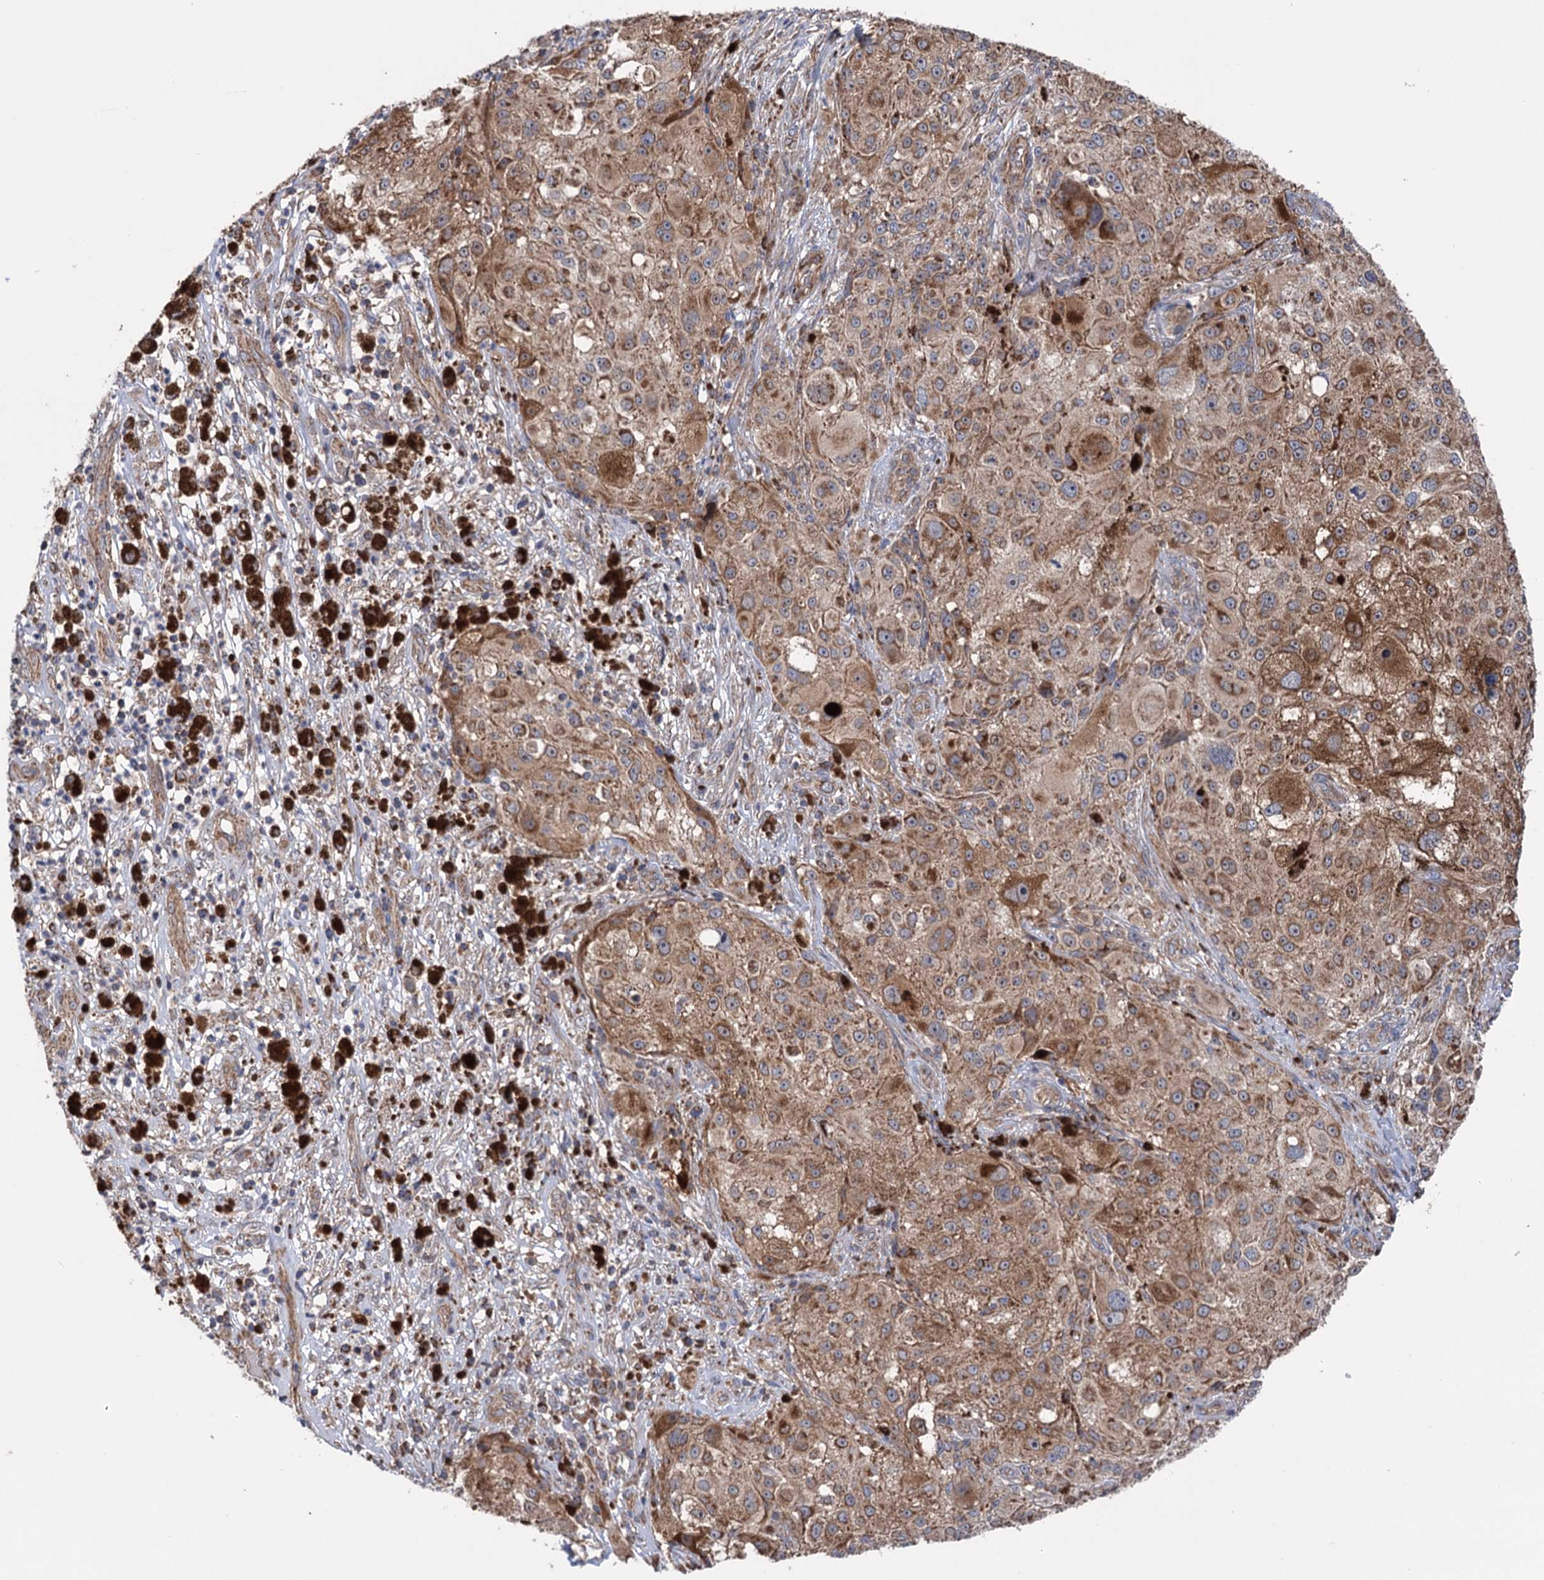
{"staining": {"intensity": "moderate", "quantity": ">75%", "location": "cytoplasmic/membranous"}, "tissue": "melanoma", "cell_type": "Tumor cells", "image_type": "cancer", "snomed": [{"axis": "morphology", "description": "Necrosis, NOS"}, {"axis": "morphology", "description": "Malignant melanoma, NOS"}, {"axis": "topography", "description": "Skin"}], "caption": "Melanoma stained for a protein (brown) demonstrates moderate cytoplasmic/membranous positive expression in approximately >75% of tumor cells.", "gene": "SUCLA2", "patient": {"sex": "female", "age": 87}}